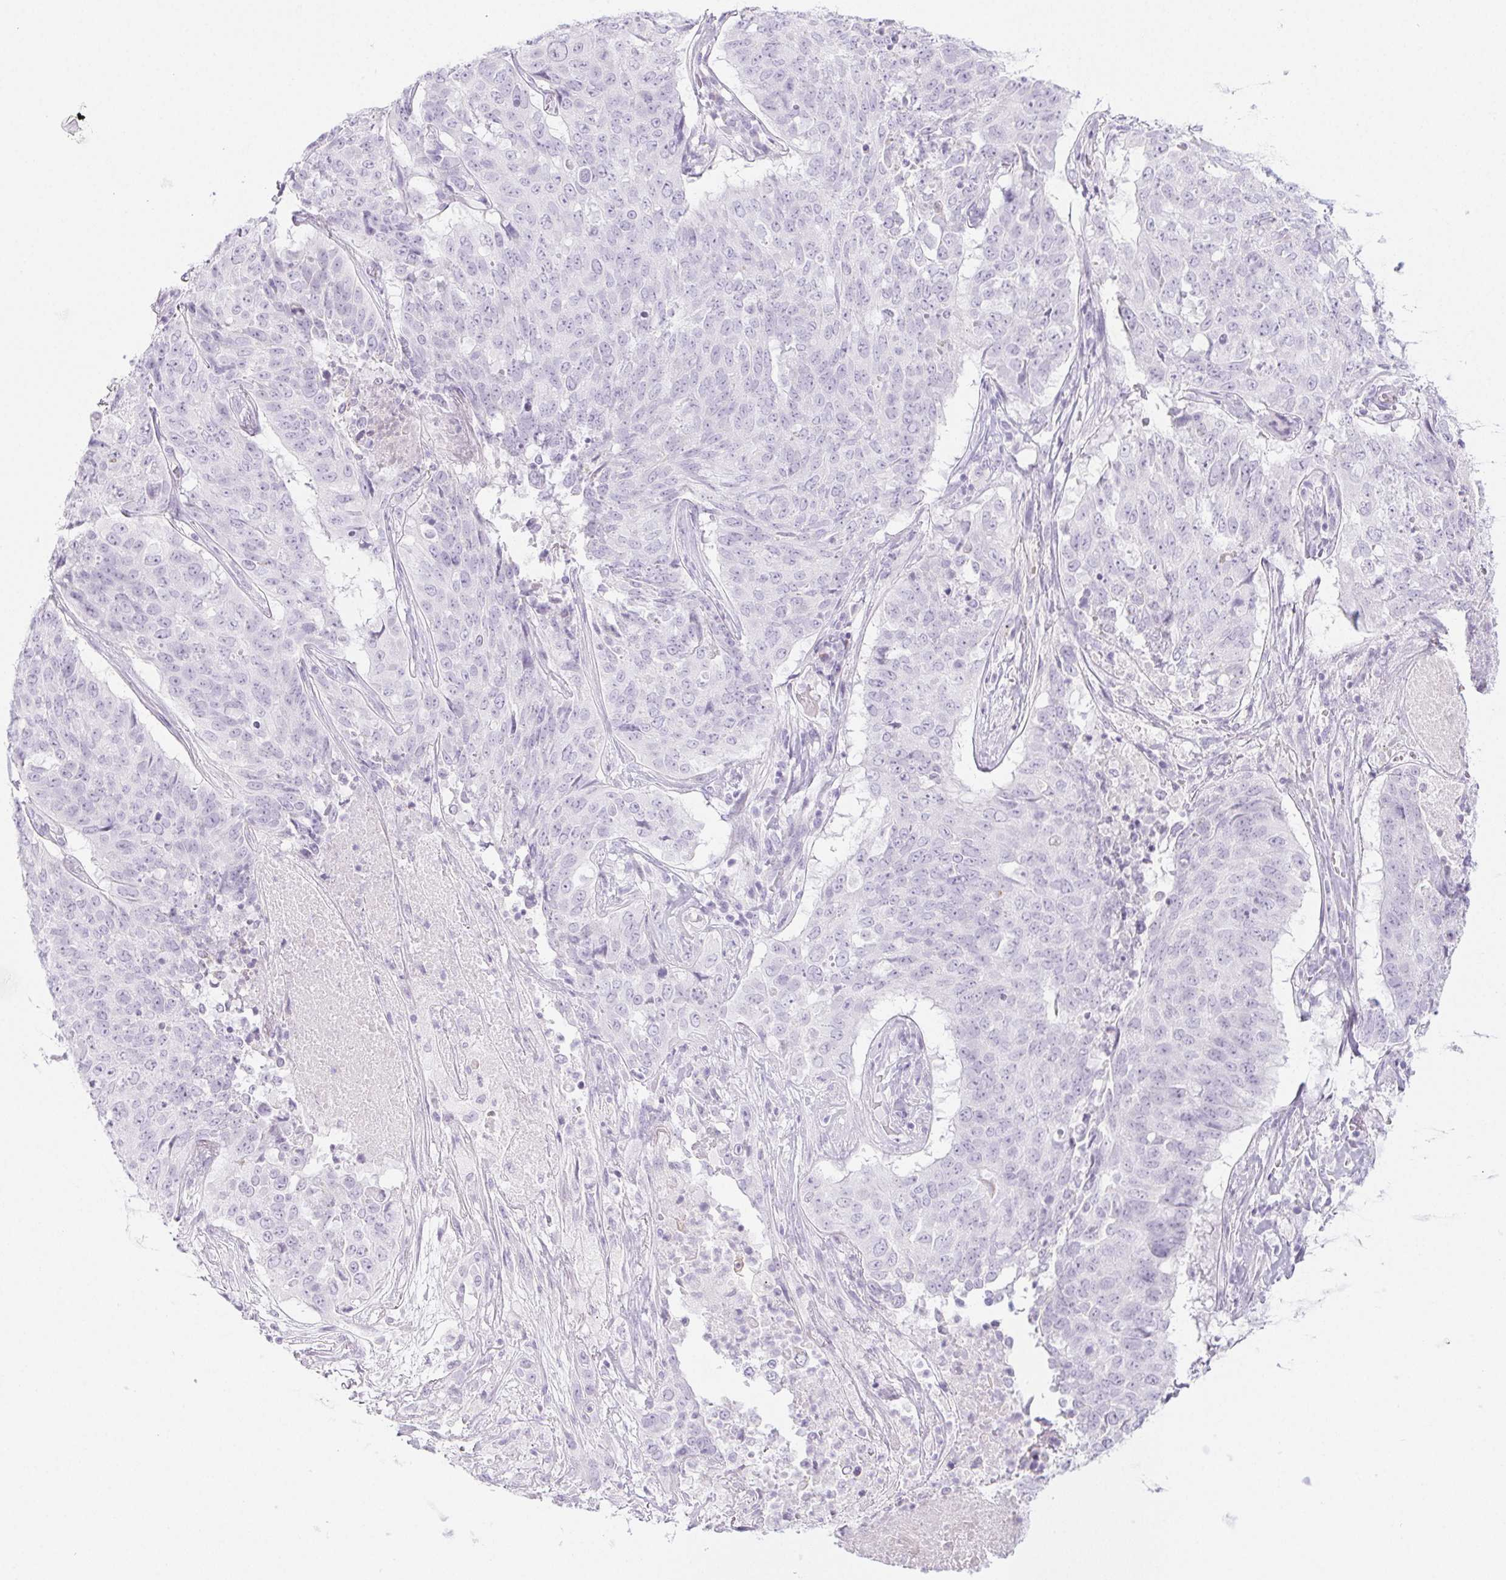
{"staining": {"intensity": "negative", "quantity": "none", "location": "none"}, "tissue": "lung cancer", "cell_type": "Tumor cells", "image_type": "cancer", "snomed": [{"axis": "morphology", "description": "Normal tissue, NOS"}, {"axis": "morphology", "description": "Squamous cell carcinoma, NOS"}, {"axis": "topography", "description": "Bronchus"}, {"axis": "topography", "description": "Lung"}], "caption": "This is a micrograph of immunohistochemistry staining of lung cancer (squamous cell carcinoma), which shows no expression in tumor cells.", "gene": "PI3", "patient": {"sex": "male", "age": 64}}